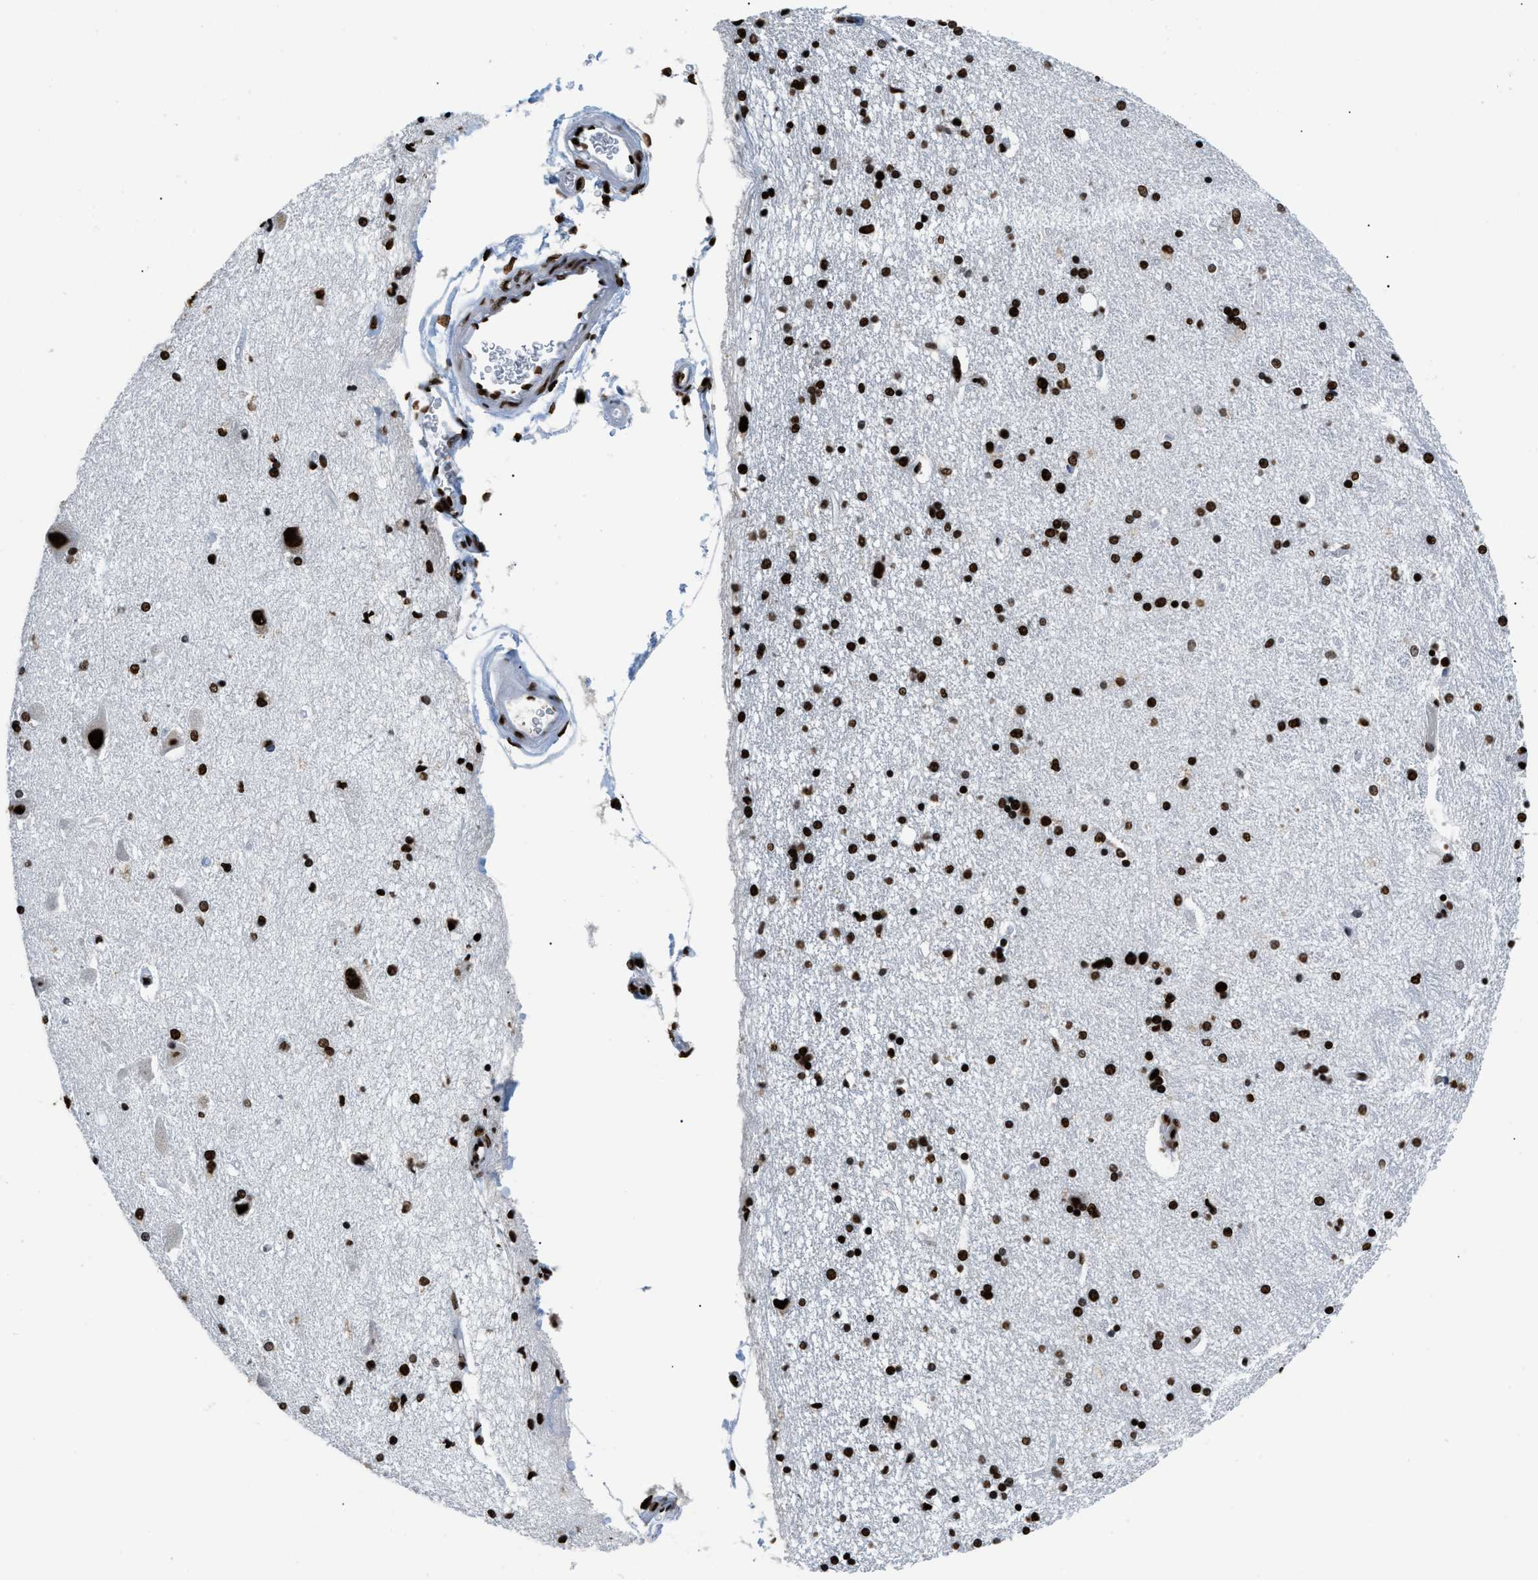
{"staining": {"intensity": "strong", "quantity": ">75%", "location": "nuclear"}, "tissue": "hippocampus", "cell_type": "Glial cells", "image_type": "normal", "snomed": [{"axis": "morphology", "description": "Normal tissue, NOS"}, {"axis": "topography", "description": "Hippocampus"}], "caption": "DAB (3,3'-diaminobenzidine) immunohistochemical staining of normal hippocampus shows strong nuclear protein positivity in about >75% of glial cells.", "gene": "HNRNPM", "patient": {"sex": "female", "age": 54}}